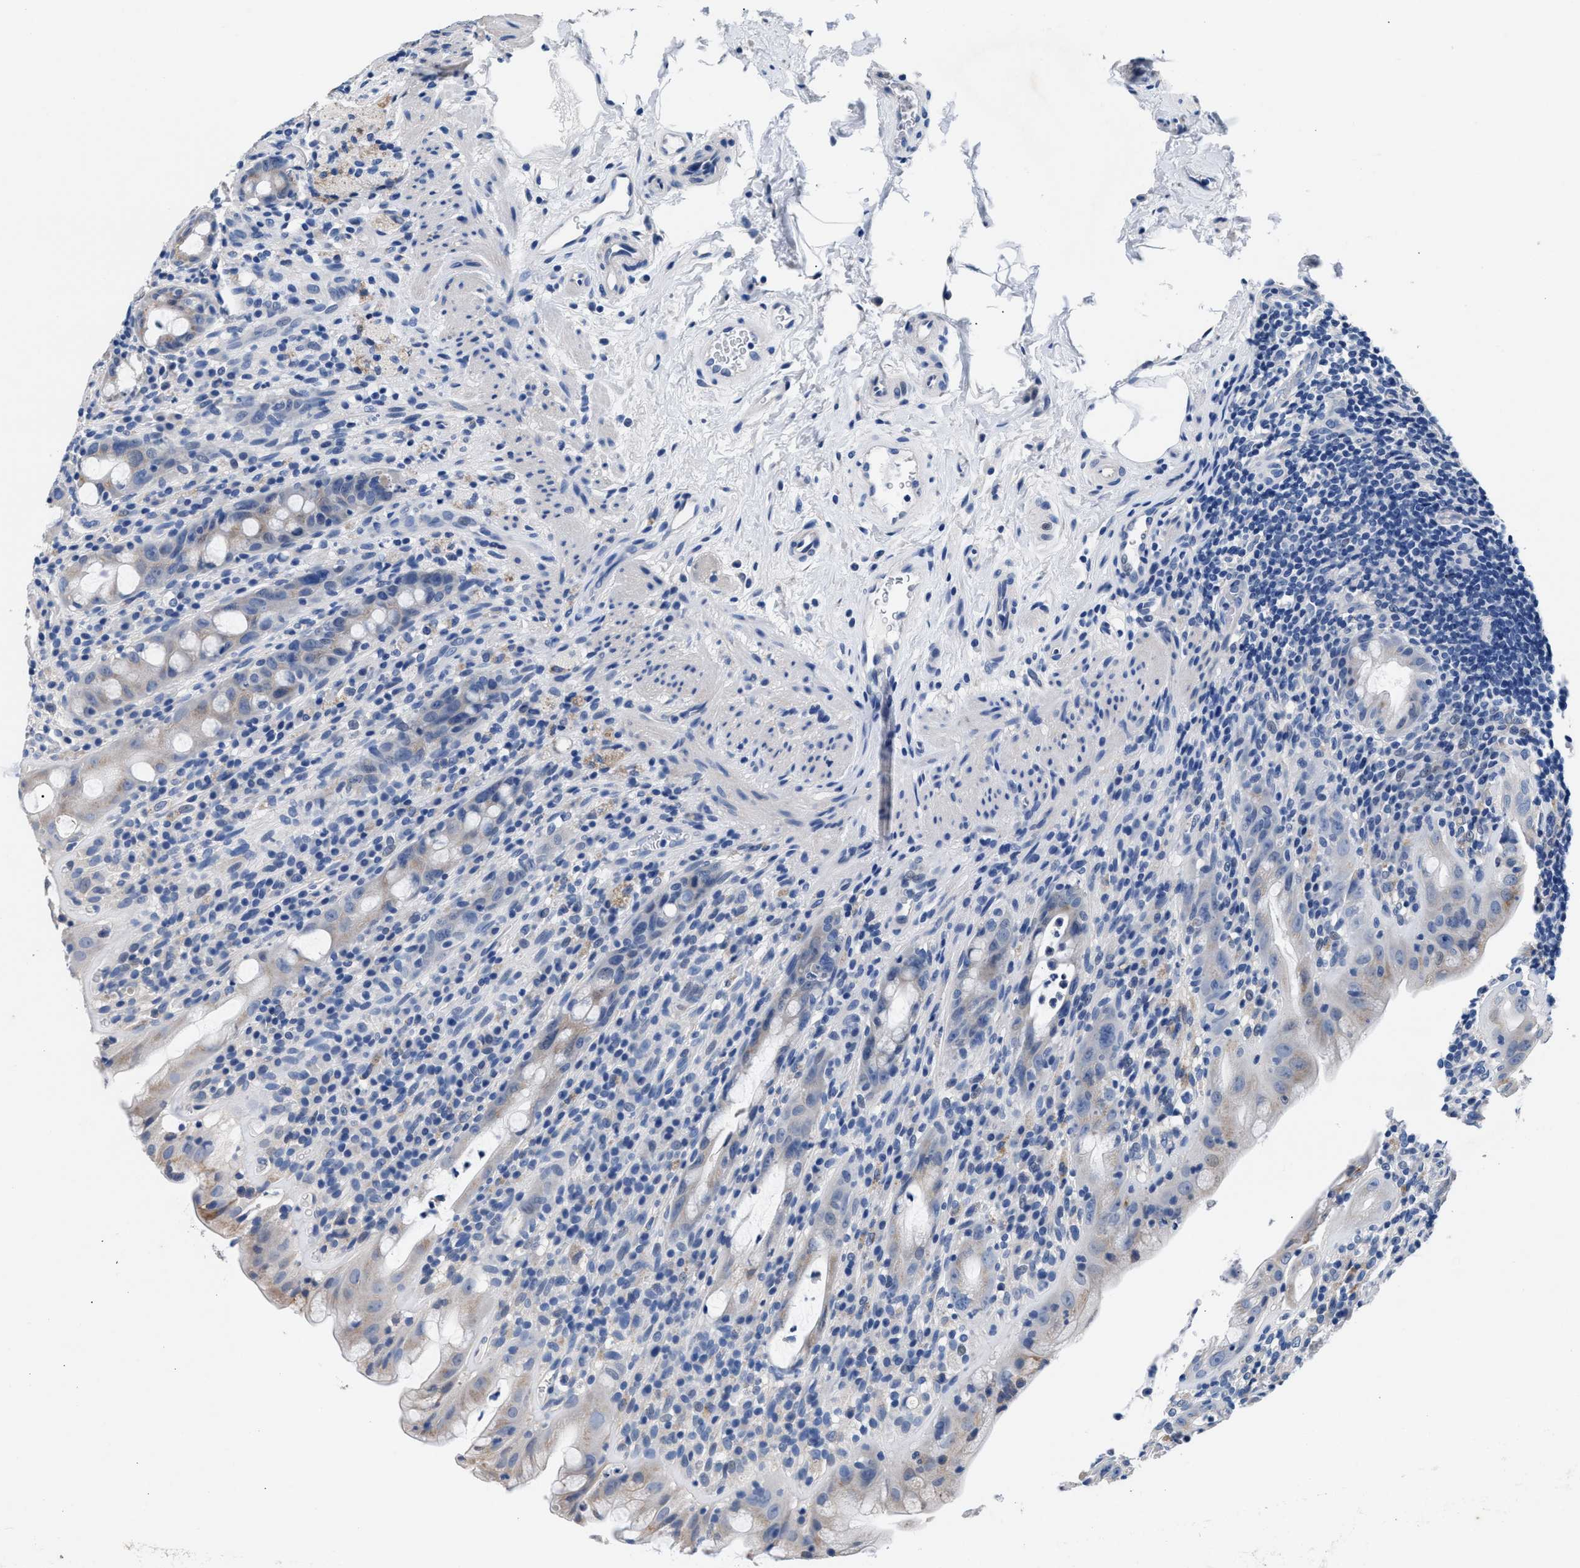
{"staining": {"intensity": "weak", "quantity": "<25%", "location": "cytoplasmic/membranous"}, "tissue": "rectum", "cell_type": "Glandular cells", "image_type": "normal", "snomed": [{"axis": "morphology", "description": "Normal tissue, NOS"}, {"axis": "topography", "description": "Rectum"}], "caption": "Immunohistochemical staining of normal rectum exhibits no significant expression in glandular cells. The staining was performed using DAB to visualize the protein expression in brown, while the nuclei were stained in blue with hematoxylin (Magnification: 20x).", "gene": "GSTM1", "patient": {"sex": "male", "age": 44}}